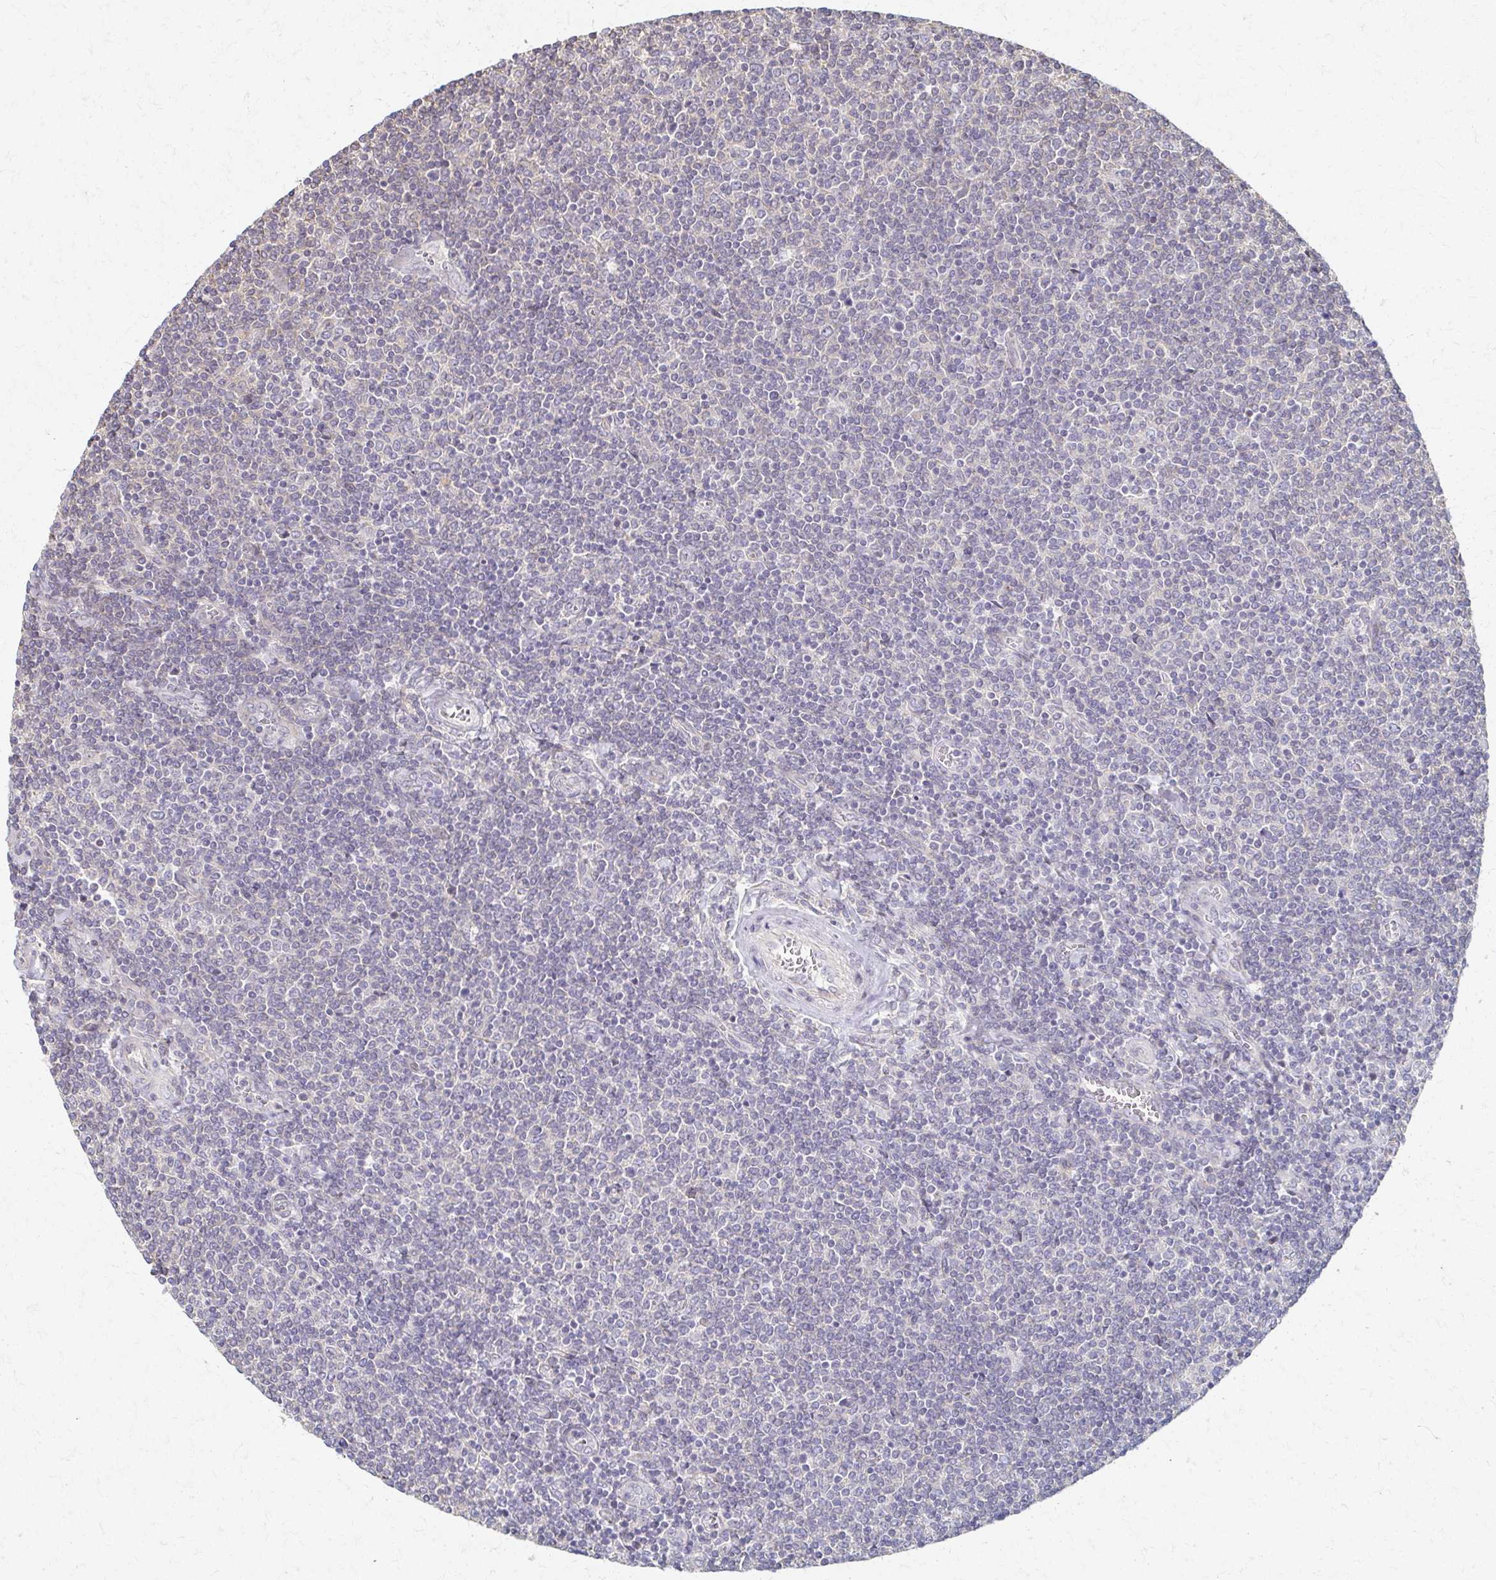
{"staining": {"intensity": "negative", "quantity": "none", "location": "none"}, "tissue": "lymphoma", "cell_type": "Tumor cells", "image_type": "cancer", "snomed": [{"axis": "morphology", "description": "Malignant lymphoma, non-Hodgkin's type, Low grade"}, {"axis": "topography", "description": "Lymph node"}], "caption": "Immunohistochemistry micrograph of neoplastic tissue: human lymphoma stained with DAB (3,3'-diaminobenzidine) demonstrates no significant protein positivity in tumor cells. (DAB immunohistochemistry (IHC), high magnification).", "gene": "EOLA2", "patient": {"sex": "male", "age": 52}}